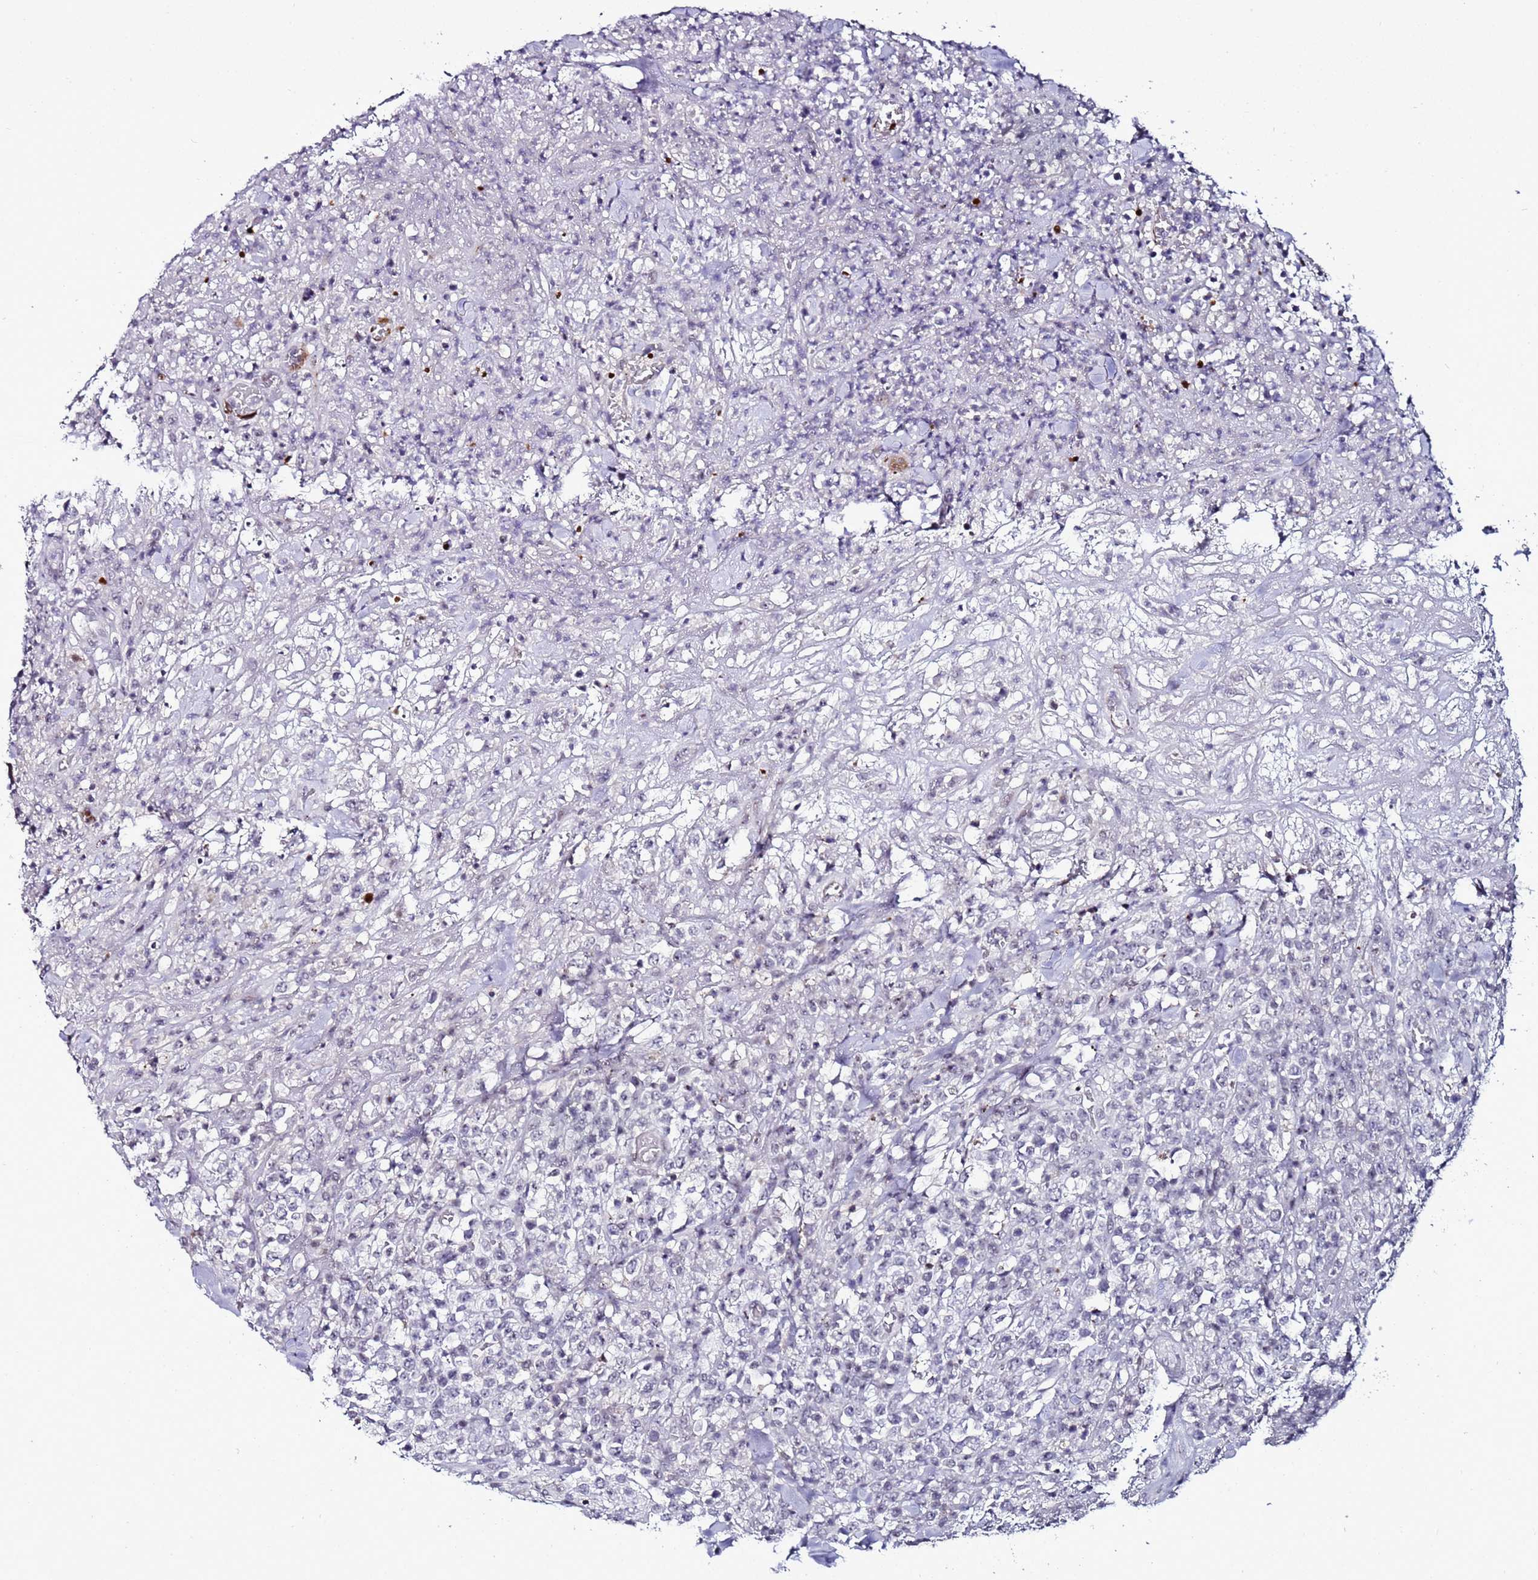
{"staining": {"intensity": "negative", "quantity": "none", "location": "none"}, "tissue": "lymphoma", "cell_type": "Tumor cells", "image_type": "cancer", "snomed": [{"axis": "morphology", "description": "Malignant lymphoma, non-Hodgkin's type, High grade"}, {"axis": "topography", "description": "Colon"}], "caption": "This is an immunohistochemistry (IHC) micrograph of high-grade malignant lymphoma, non-Hodgkin's type. There is no staining in tumor cells.", "gene": "PSMA7", "patient": {"sex": "female", "age": 53}}